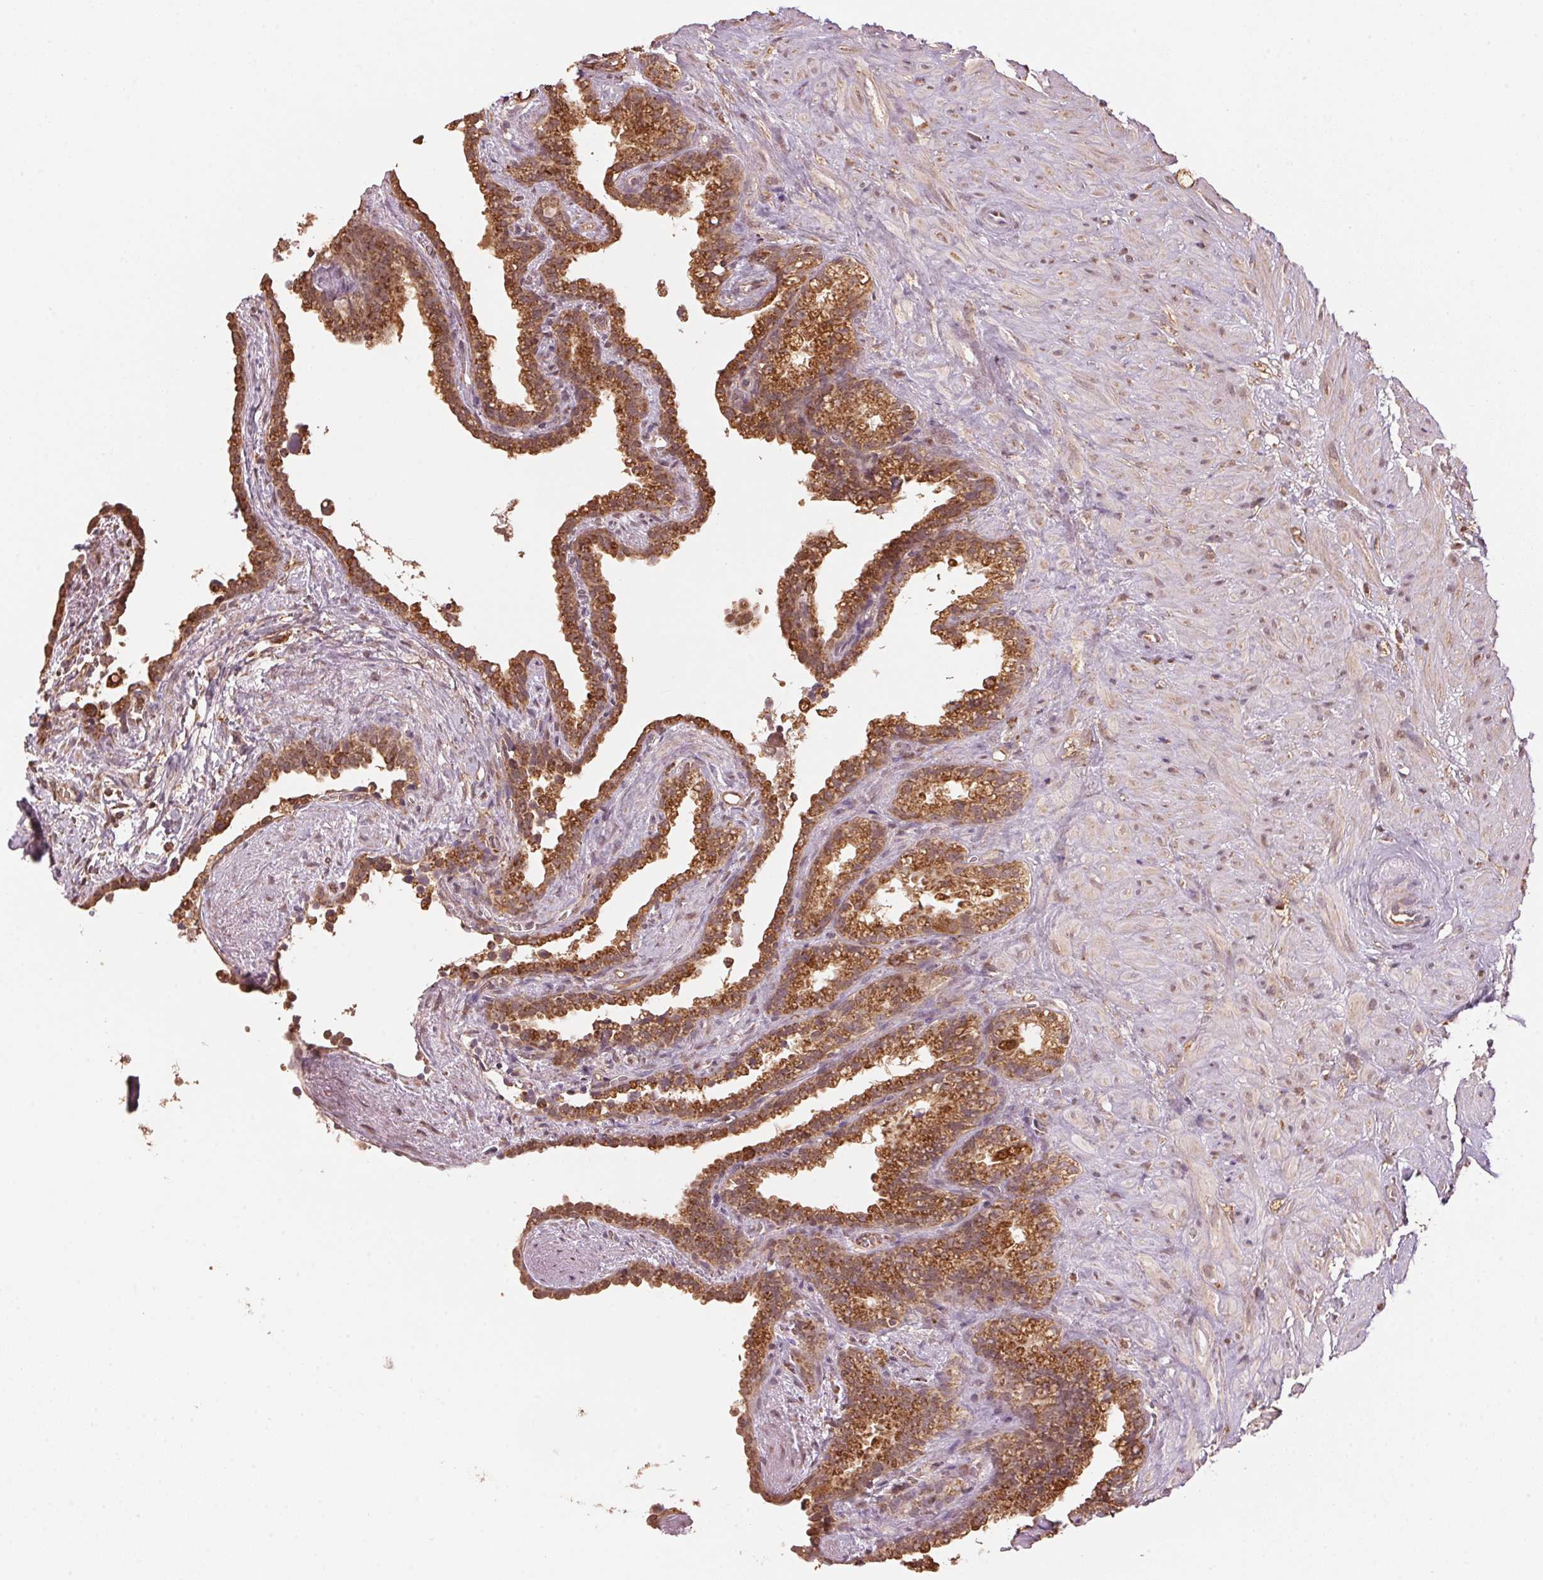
{"staining": {"intensity": "moderate", "quantity": ">75%", "location": "cytoplasmic/membranous"}, "tissue": "seminal vesicle", "cell_type": "Glandular cells", "image_type": "normal", "snomed": [{"axis": "morphology", "description": "Normal tissue, NOS"}, {"axis": "morphology", "description": "Urothelial carcinoma, NOS"}, {"axis": "topography", "description": "Urinary bladder"}, {"axis": "topography", "description": "Seminal veicle"}], "caption": "DAB immunohistochemical staining of benign seminal vesicle demonstrates moderate cytoplasmic/membranous protein staining in approximately >75% of glandular cells. The staining was performed using DAB, with brown indicating positive protein expression. Nuclei are stained blue with hematoxylin.", "gene": "ARHGAP6", "patient": {"sex": "male", "age": 76}}